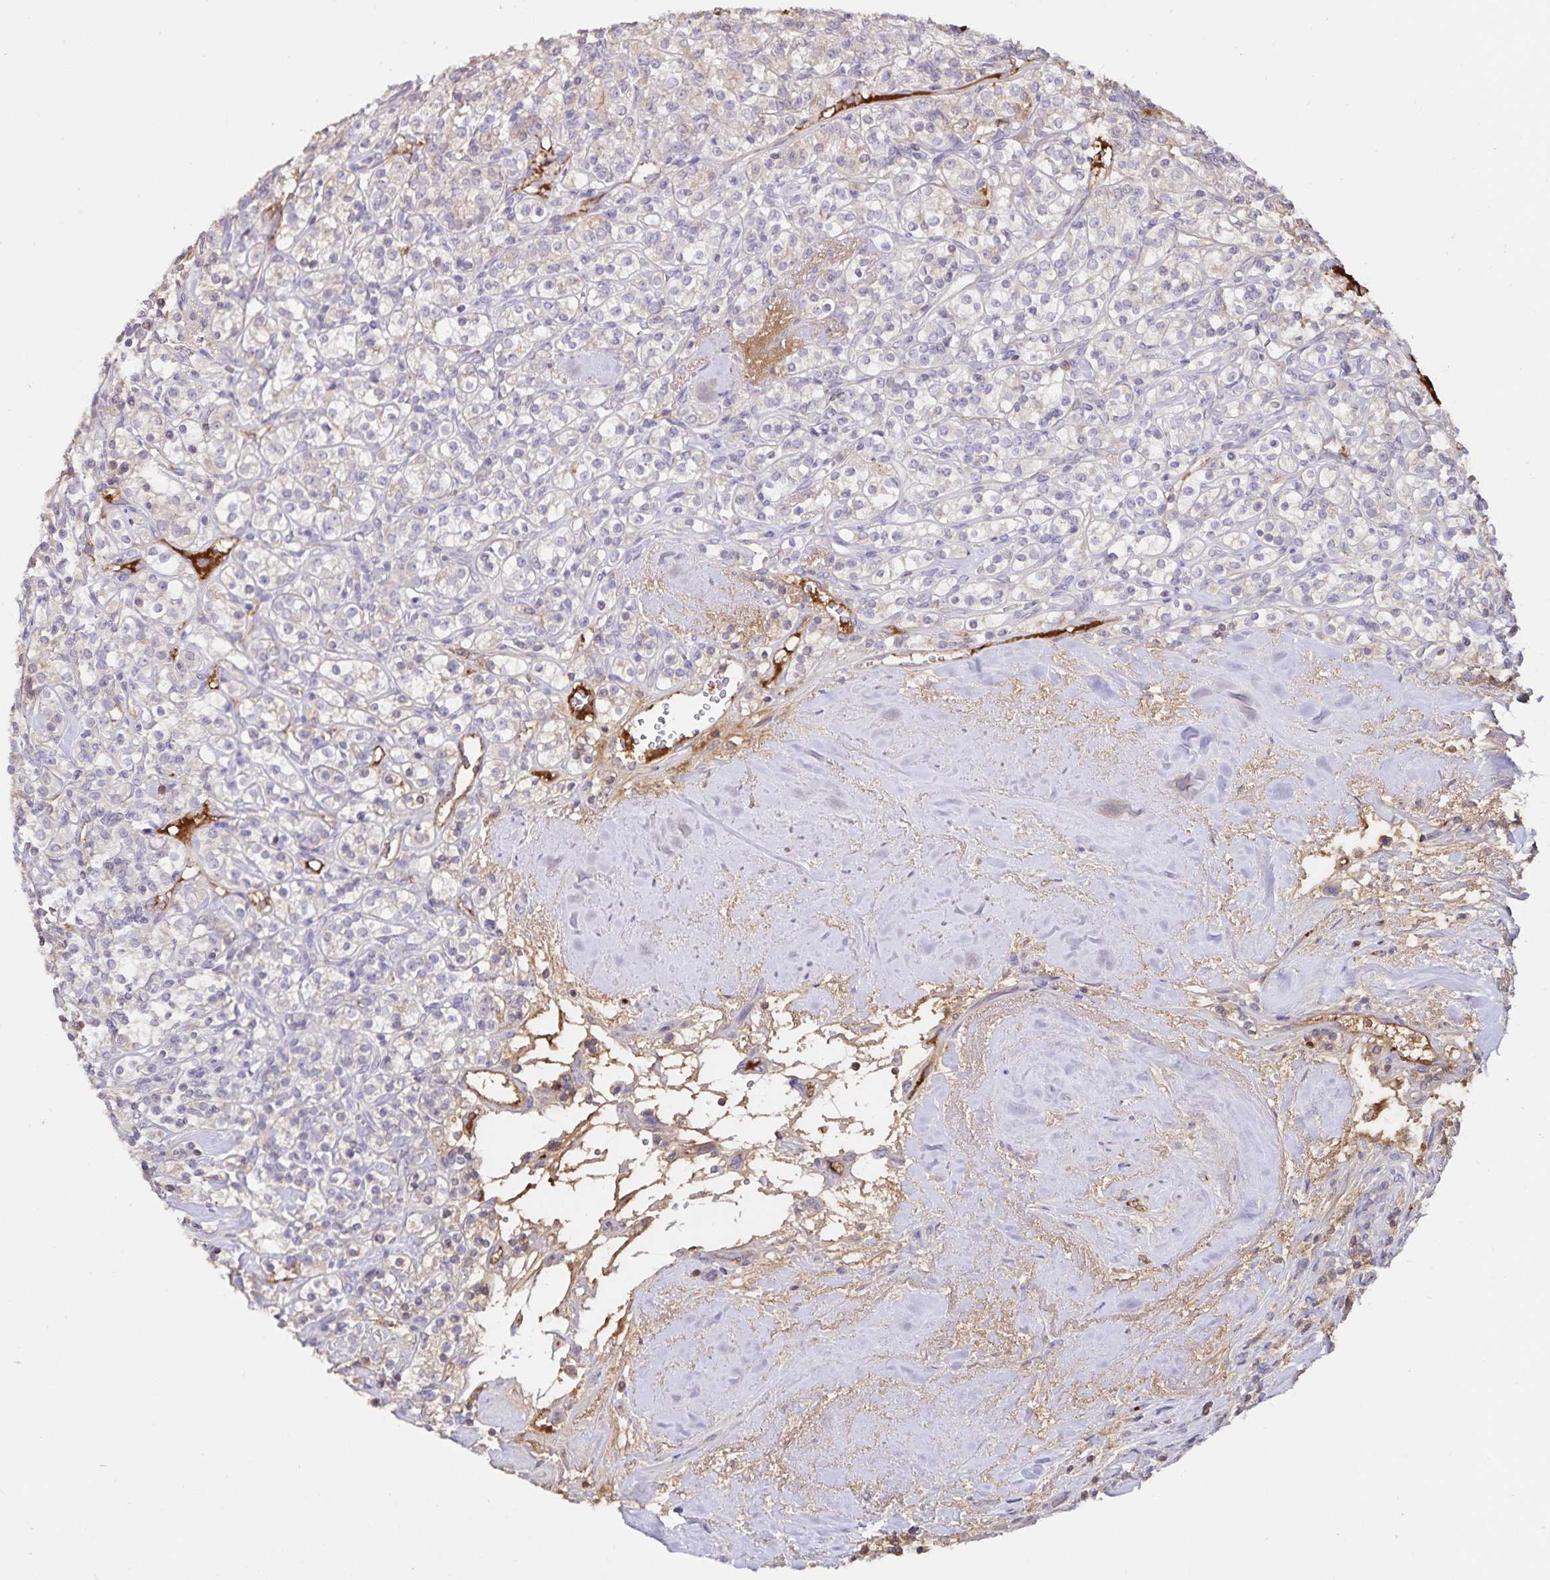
{"staining": {"intensity": "negative", "quantity": "none", "location": "none"}, "tissue": "renal cancer", "cell_type": "Tumor cells", "image_type": "cancer", "snomed": [{"axis": "morphology", "description": "Adenocarcinoma, NOS"}, {"axis": "topography", "description": "Kidney"}], "caption": "There is no significant positivity in tumor cells of renal cancer (adenocarcinoma). (Stains: DAB immunohistochemistry (IHC) with hematoxylin counter stain, Microscopy: brightfield microscopy at high magnification).", "gene": "FGG", "patient": {"sex": "male", "age": 77}}